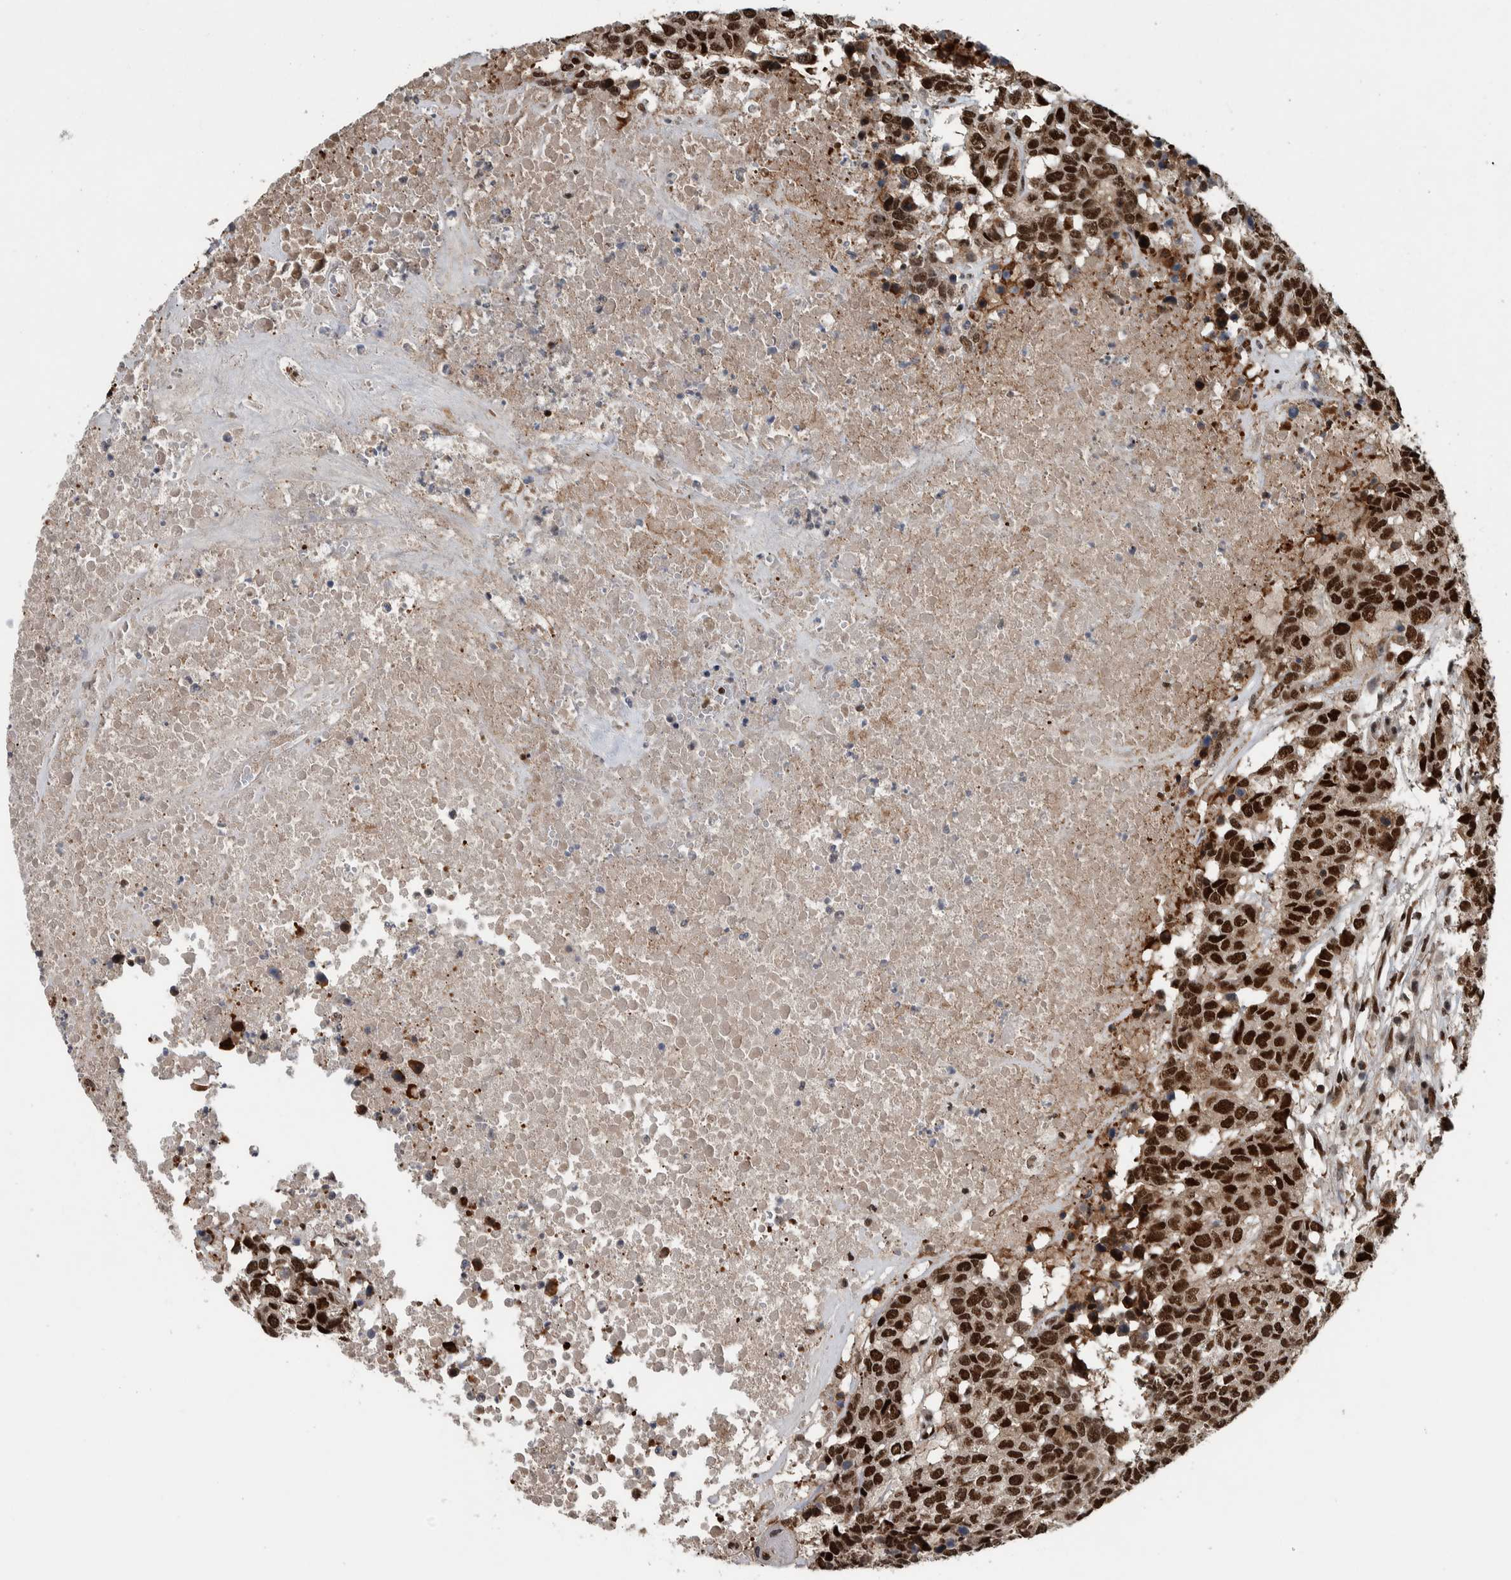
{"staining": {"intensity": "strong", "quantity": ">75%", "location": "nuclear"}, "tissue": "head and neck cancer", "cell_type": "Tumor cells", "image_type": "cancer", "snomed": [{"axis": "morphology", "description": "Squamous cell carcinoma, NOS"}, {"axis": "topography", "description": "Head-Neck"}], "caption": "This micrograph exhibits squamous cell carcinoma (head and neck) stained with immunohistochemistry (IHC) to label a protein in brown. The nuclear of tumor cells show strong positivity for the protein. Nuclei are counter-stained blue.", "gene": "FAM135B", "patient": {"sex": "male", "age": 66}}